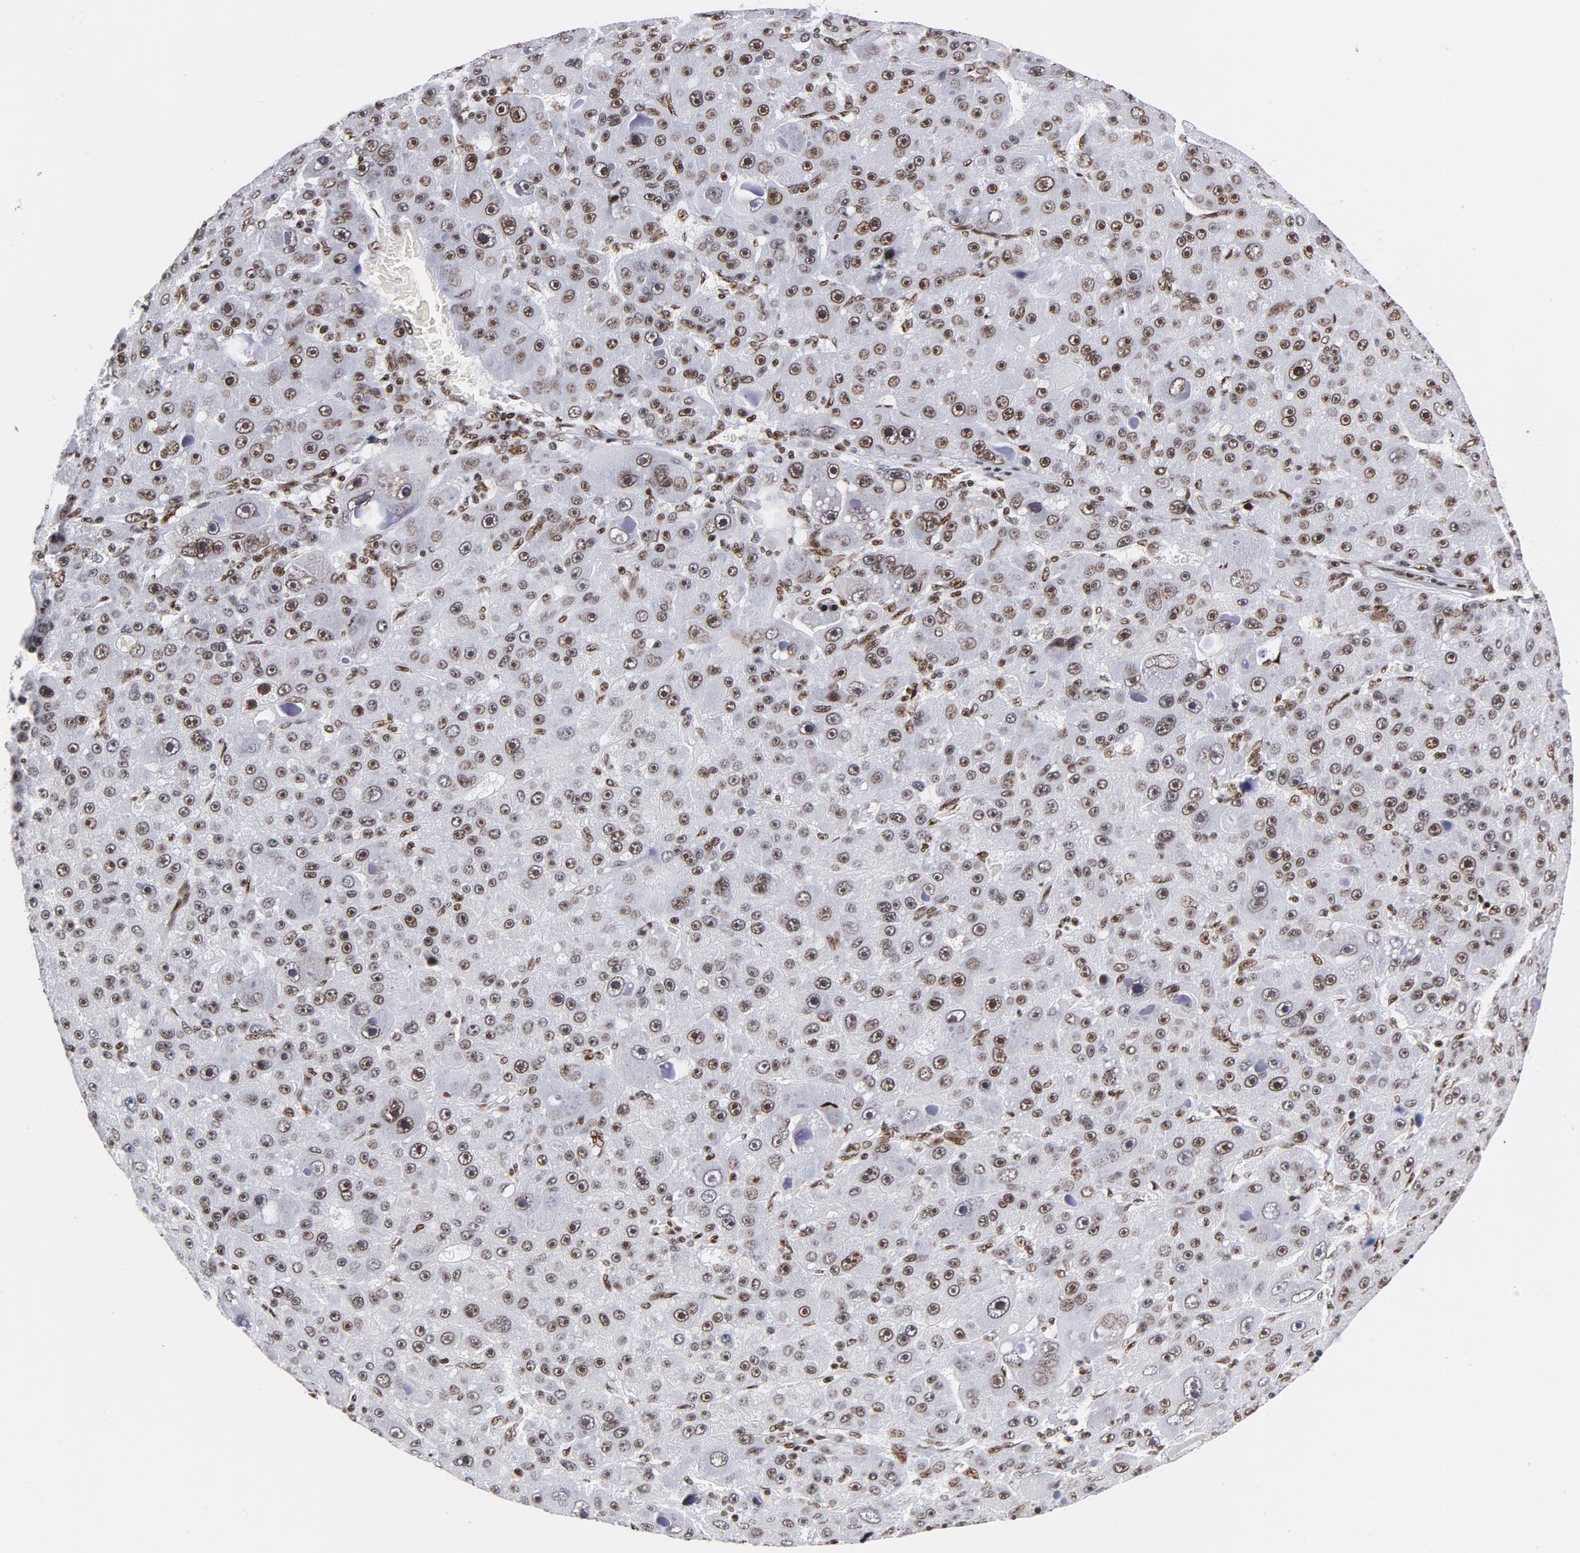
{"staining": {"intensity": "moderate", "quantity": ">75%", "location": "cytoplasmic/membranous,nuclear"}, "tissue": "liver cancer", "cell_type": "Tumor cells", "image_type": "cancer", "snomed": [{"axis": "morphology", "description": "Carcinoma, Hepatocellular, NOS"}, {"axis": "topography", "description": "Liver"}], "caption": "Tumor cells display medium levels of moderate cytoplasmic/membranous and nuclear staining in approximately >75% of cells in liver hepatocellular carcinoma.", "gene": "TOP2B", "patient": {"sex": "male", "age": 76}}